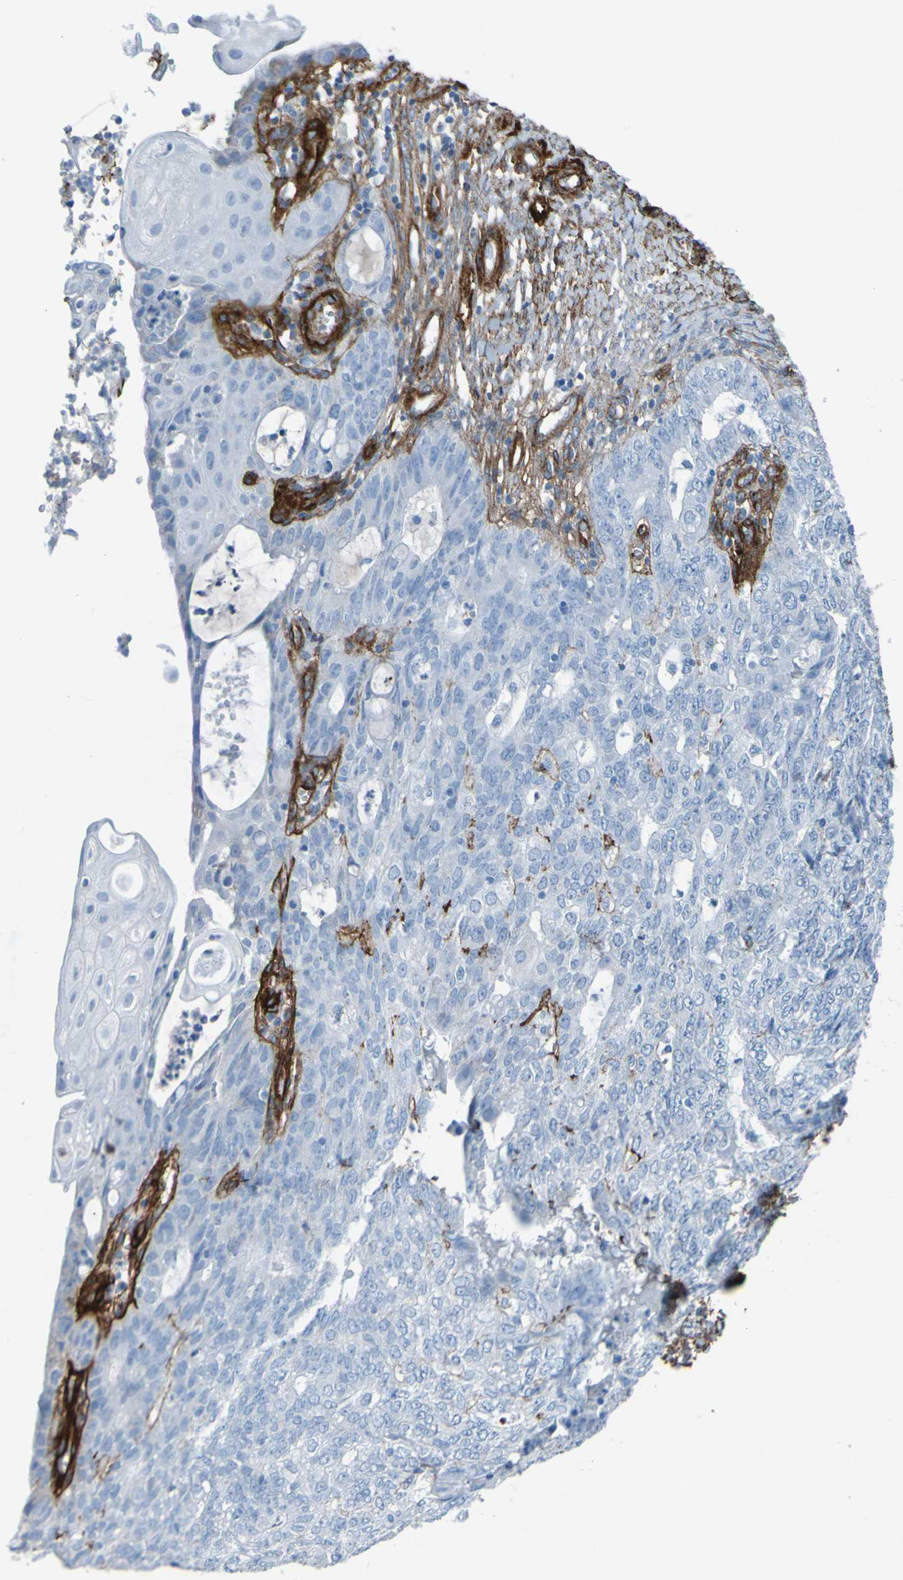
{"staining": {"intensity": "negative", "quantity": "none", "location": "none"}, "tissue": "endometrial cancer", "cell_type": "Tumor cells", "image_type": "cancer", "snomed": [{"axis": "morphology", "description": "Adenocarcinoma, NOS"}, {"axis": "topography", "description": "Endometrium"}], "caption": "High magnification brightfield microscopy of endometrial cancer (adenocarcinoma) stained with DAB (3,3'-diaminobenzidine) (brown) and counterstained with hematoxylin (blue): tumor cells show no significant staining. The staining is performed using DAB (3,3'-diaminobenzidine) brown chromogen with nuclei counter-stained in using hematoxylin.", "gene": "COL4A2", "patient": {"sex": "female", "age": 32}}